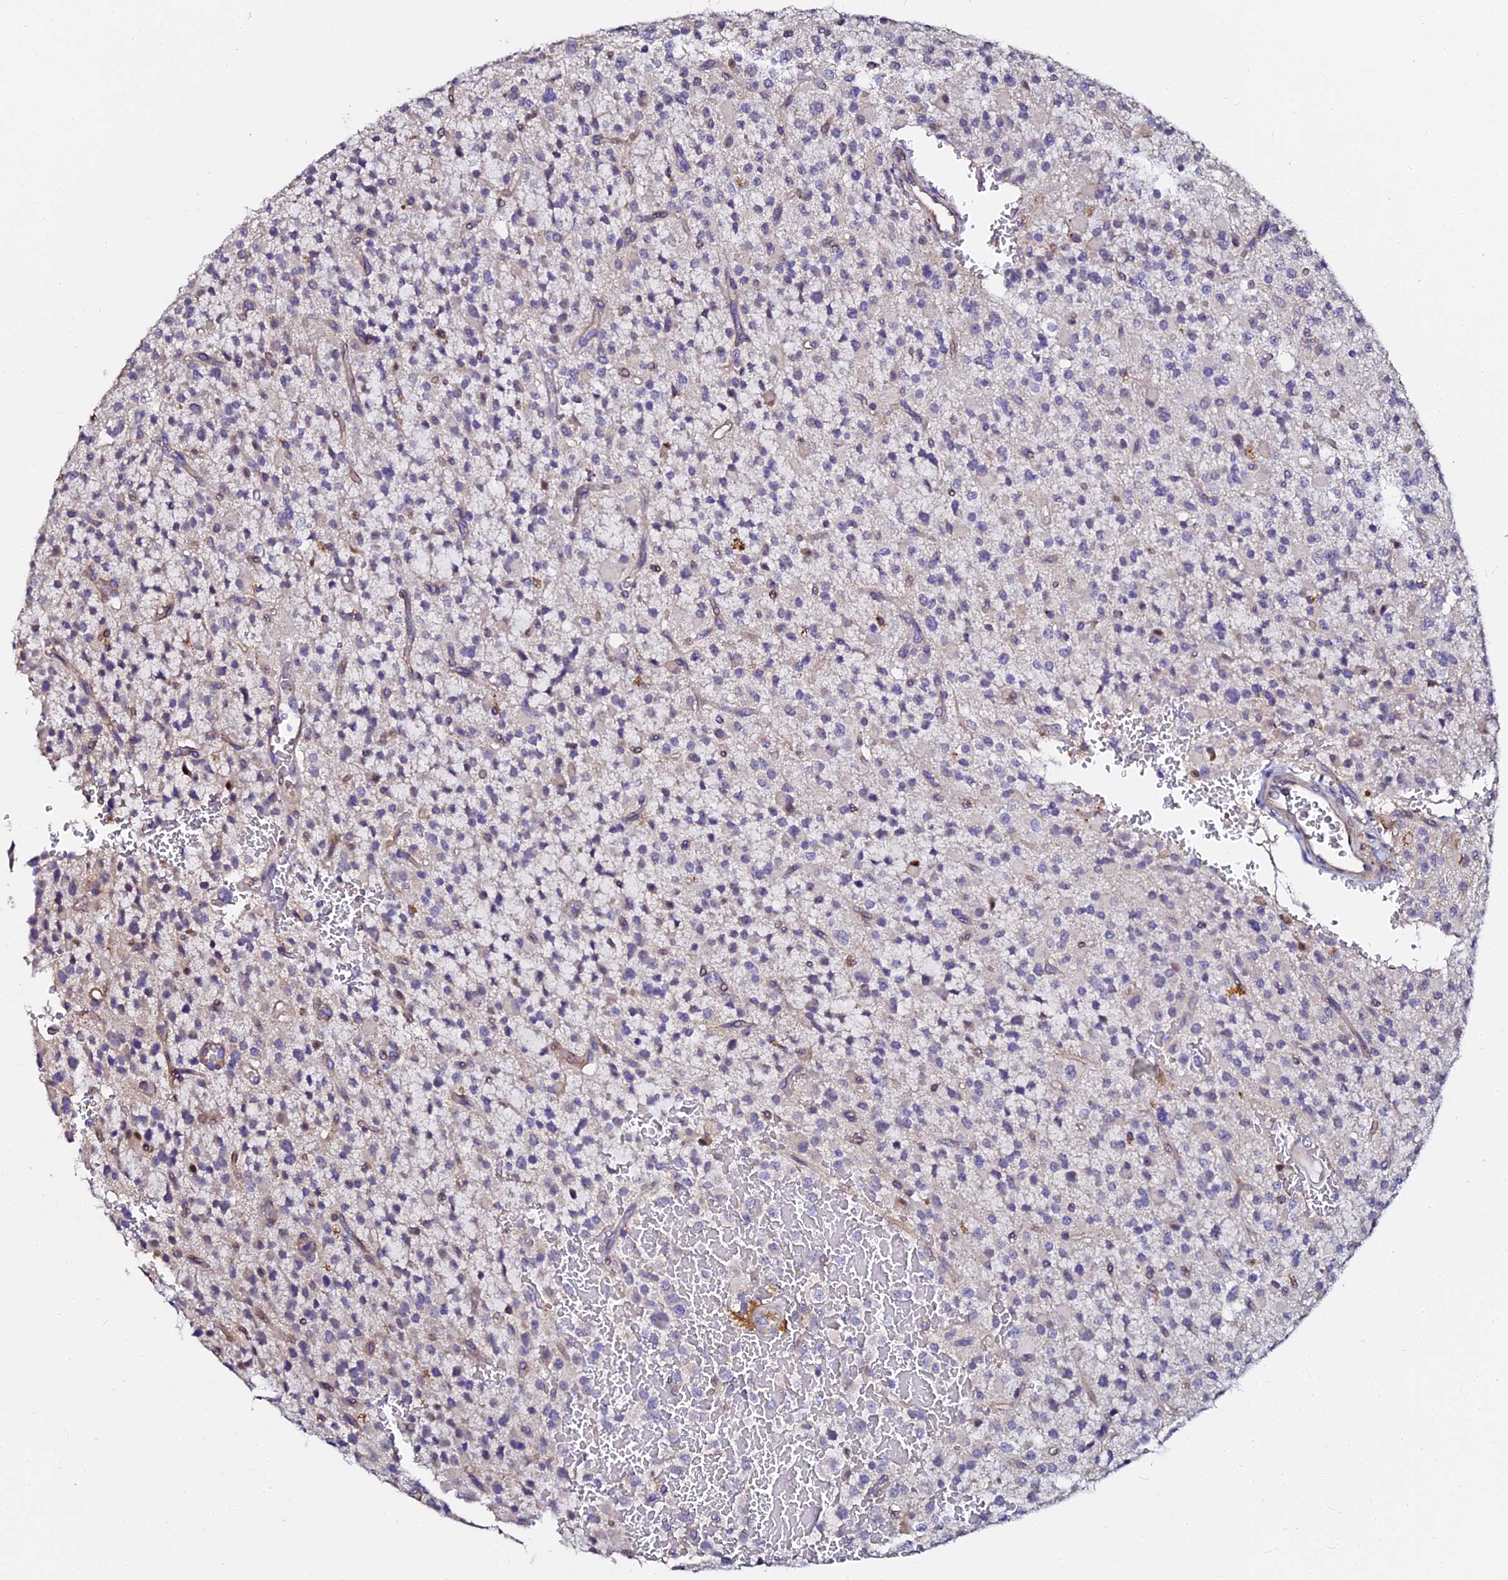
{"staining": {"intensity": "negative", "quantity": "none", "location": "none"}, "tissue": "glioma", "cell_type": "Tumor cells", "image_type": "cancer", "snomed": [{"axis": "morphology", "description": "Glioma, malignant, High grade"}, {"axis": "topography", "description": "Brain"}], "caption": "Tumor cells show no significant protein positivity in glioma.", "gene": "GPN3", "patient": {"sex": "male", "age": 34}}